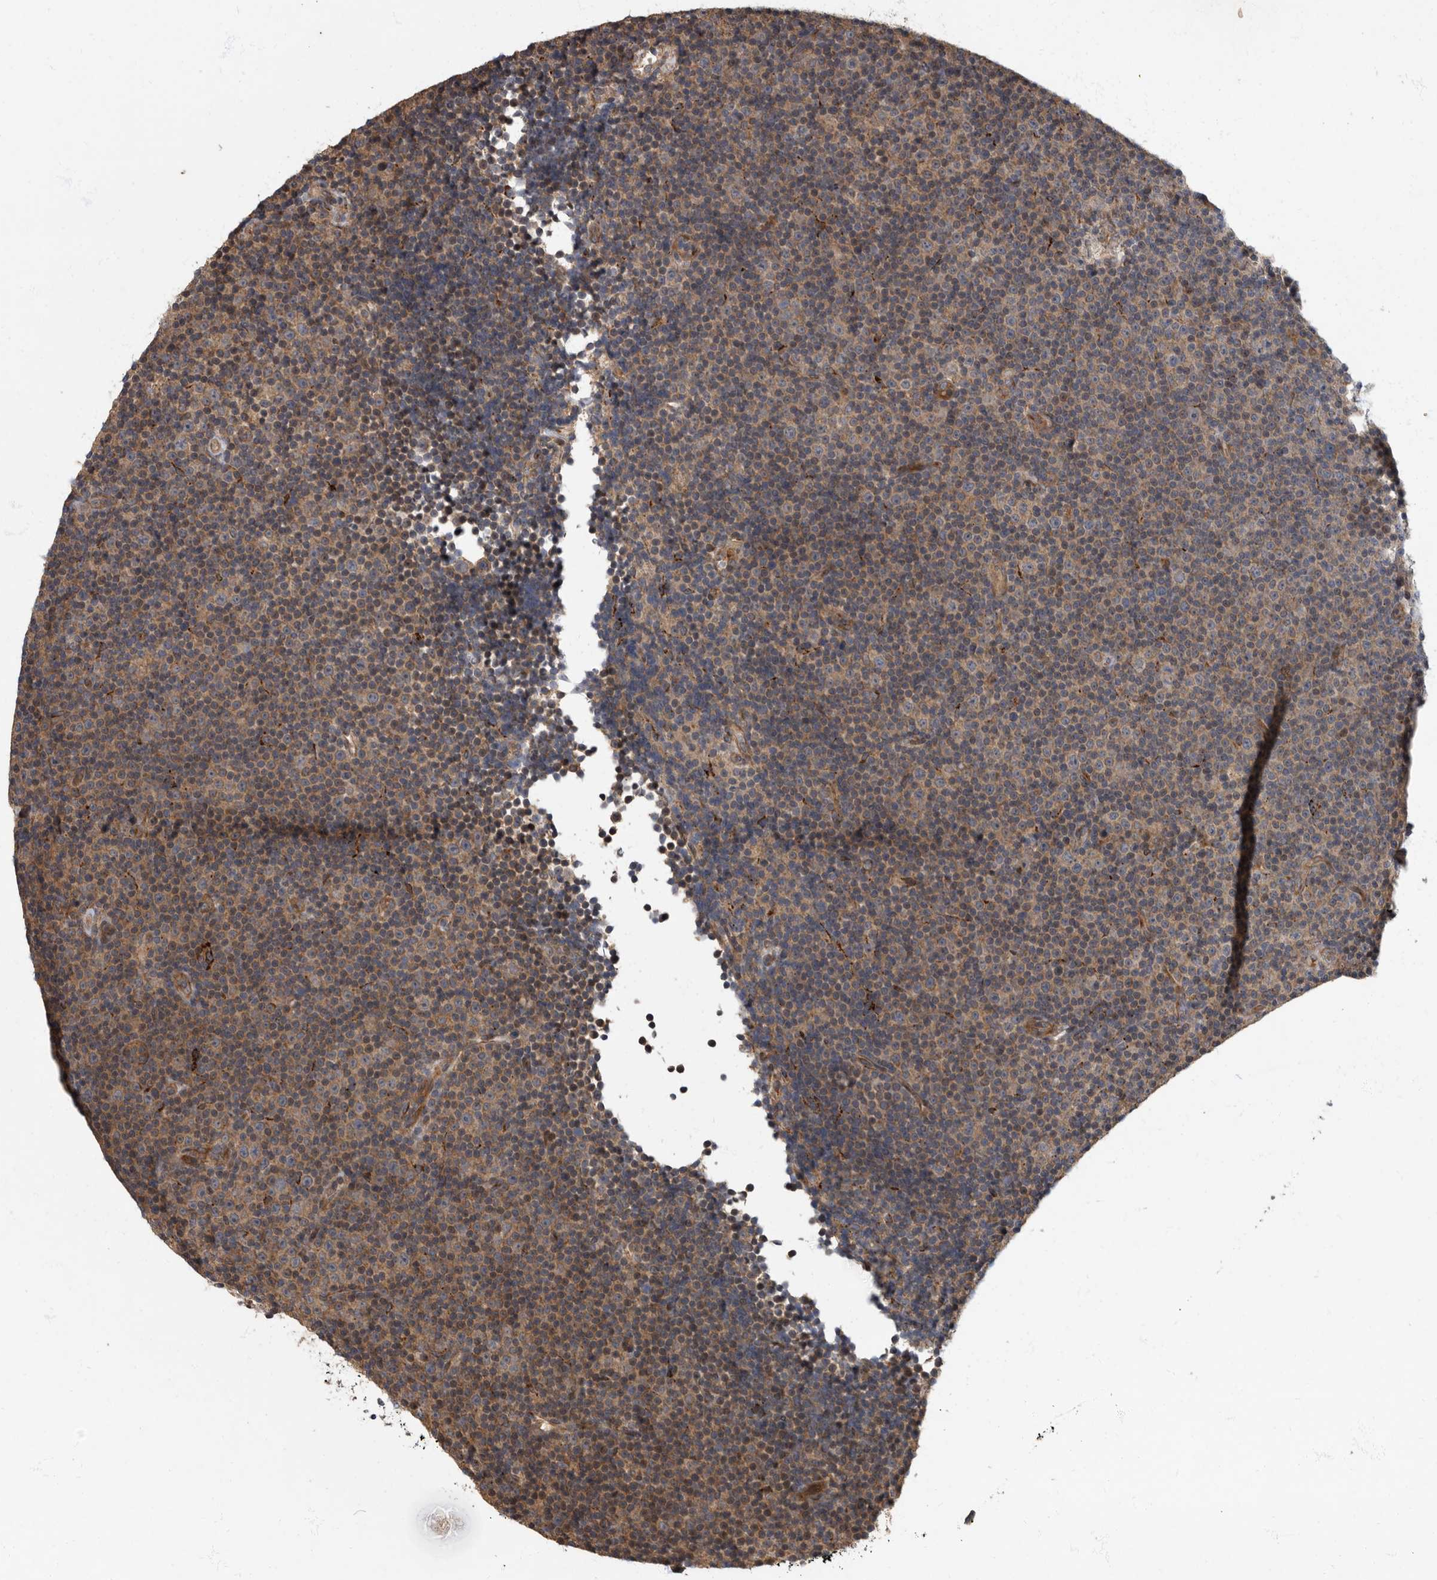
{"staining": {"intensity": "weak", "quantity": ">75%", "location": "cytoplasmic/membranous"}, "tissue": "lymphoma", "cell_type": "Tumor cells", "image_type": "cancer", "snomed": [{"axis": "morphology", "description": "Malignant lymphoma, non-Hodgkin's type, Low grade"}, {"axis": "topography", "description": "Lymph node"}], "caption": "The immunohistochemical stain labels weak cytoplasmic/membranous positivity in tumor cells of lymphoma tissue.", "gene": "IQCK", "patient": {"sex": "female", "age": 67}}